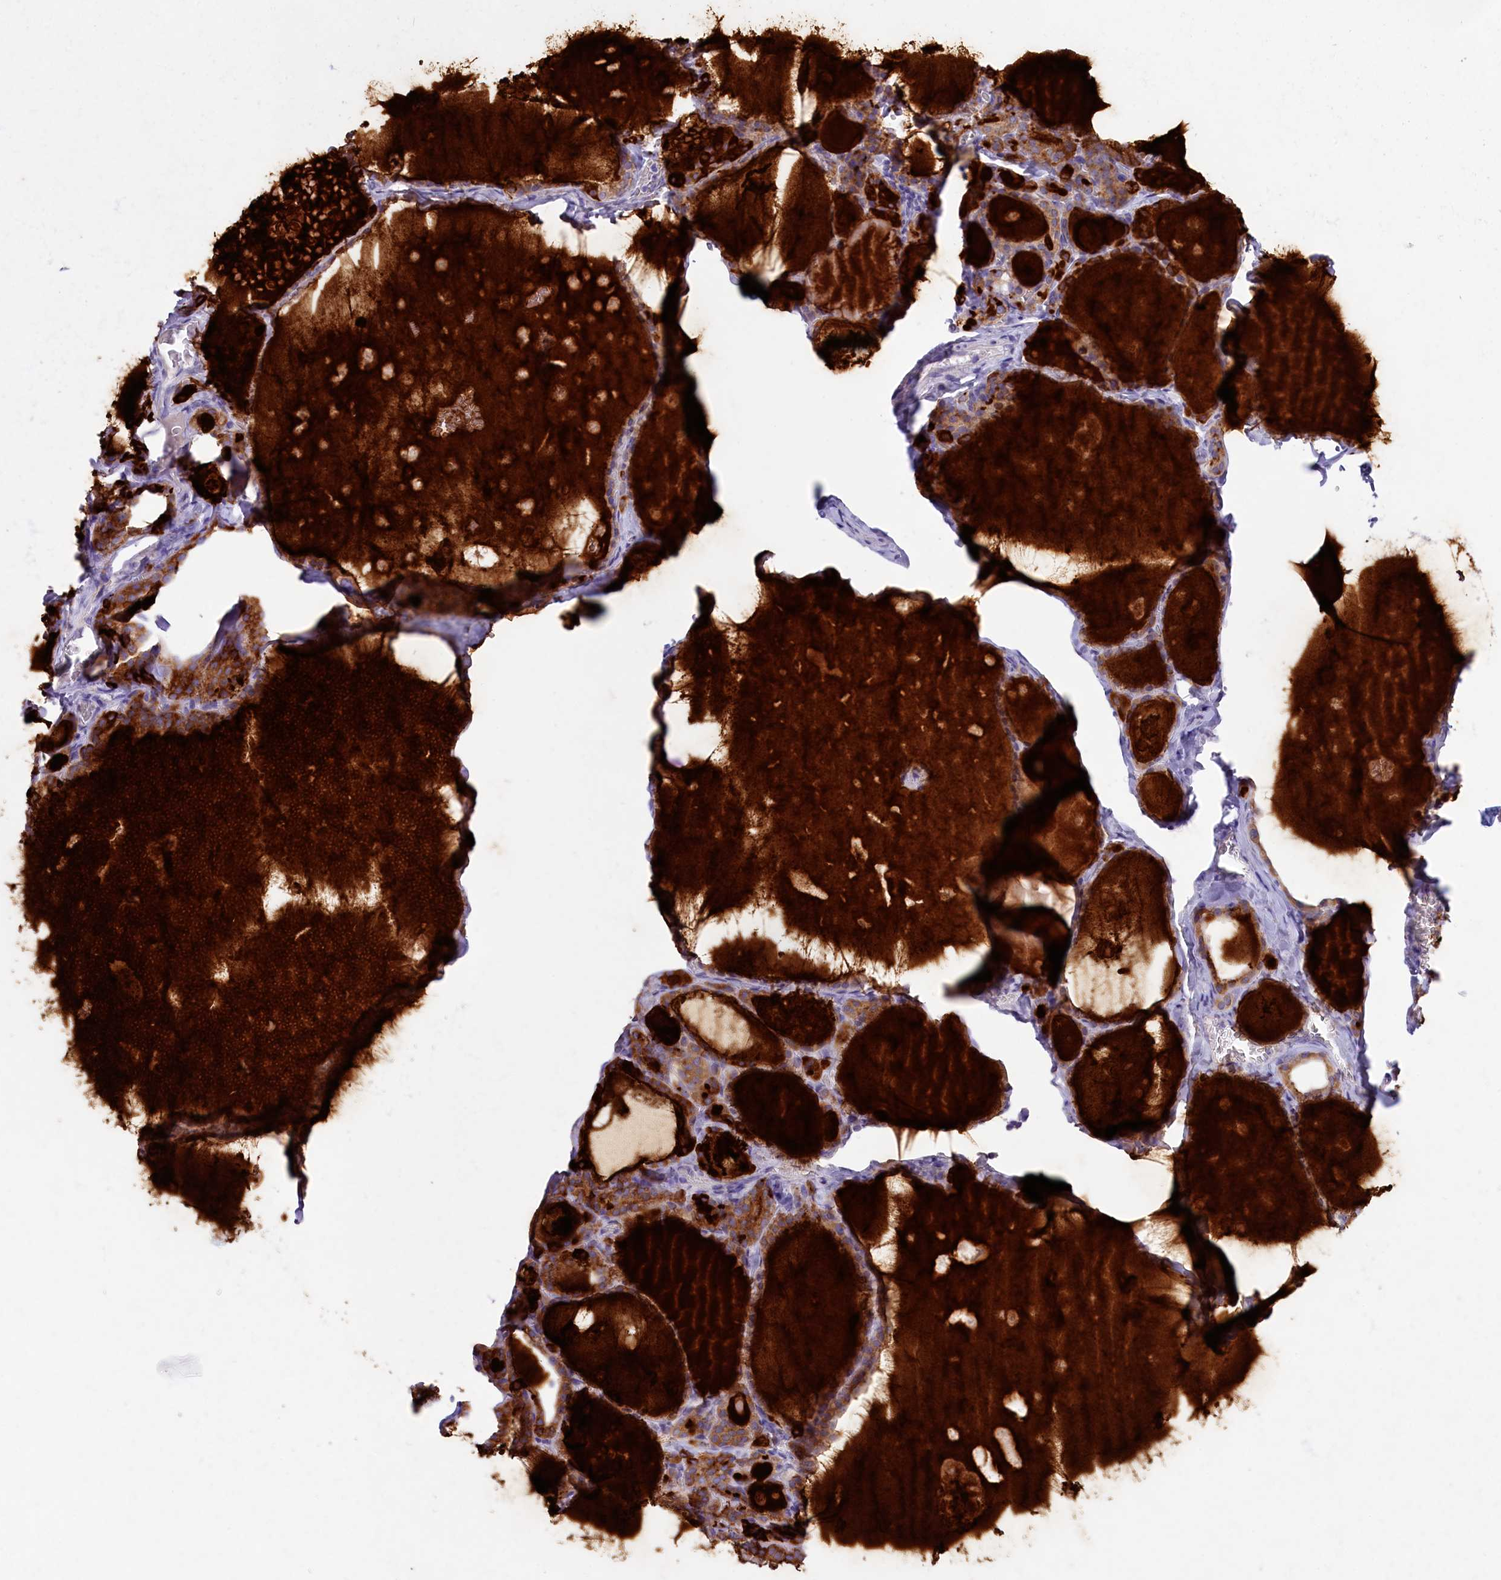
{"staining": {"intensity": "moderate", "quantity": ">75%", "location": "cytoplasmic/membranous"}, "tissue": "thyroid gland", "cell_type": "Glandular cells", "image_type": "normal", "snomed": [{"axis": "morphology", "description": "Normal tissue, NOS"}, {"axis": "topography", "description": "Thyroid gland"}], "caption": "Benign thyroid gland displays moderate cytoplasmic/membranous expression in about >75% of glandular cells The protein is stained brown, and the nuclei are stained in blue (DAB IHC with brightfield microscopy, high magnification)..", "gene": "ZSWIM4", "patient": {"sex": "male", "age": 56}}